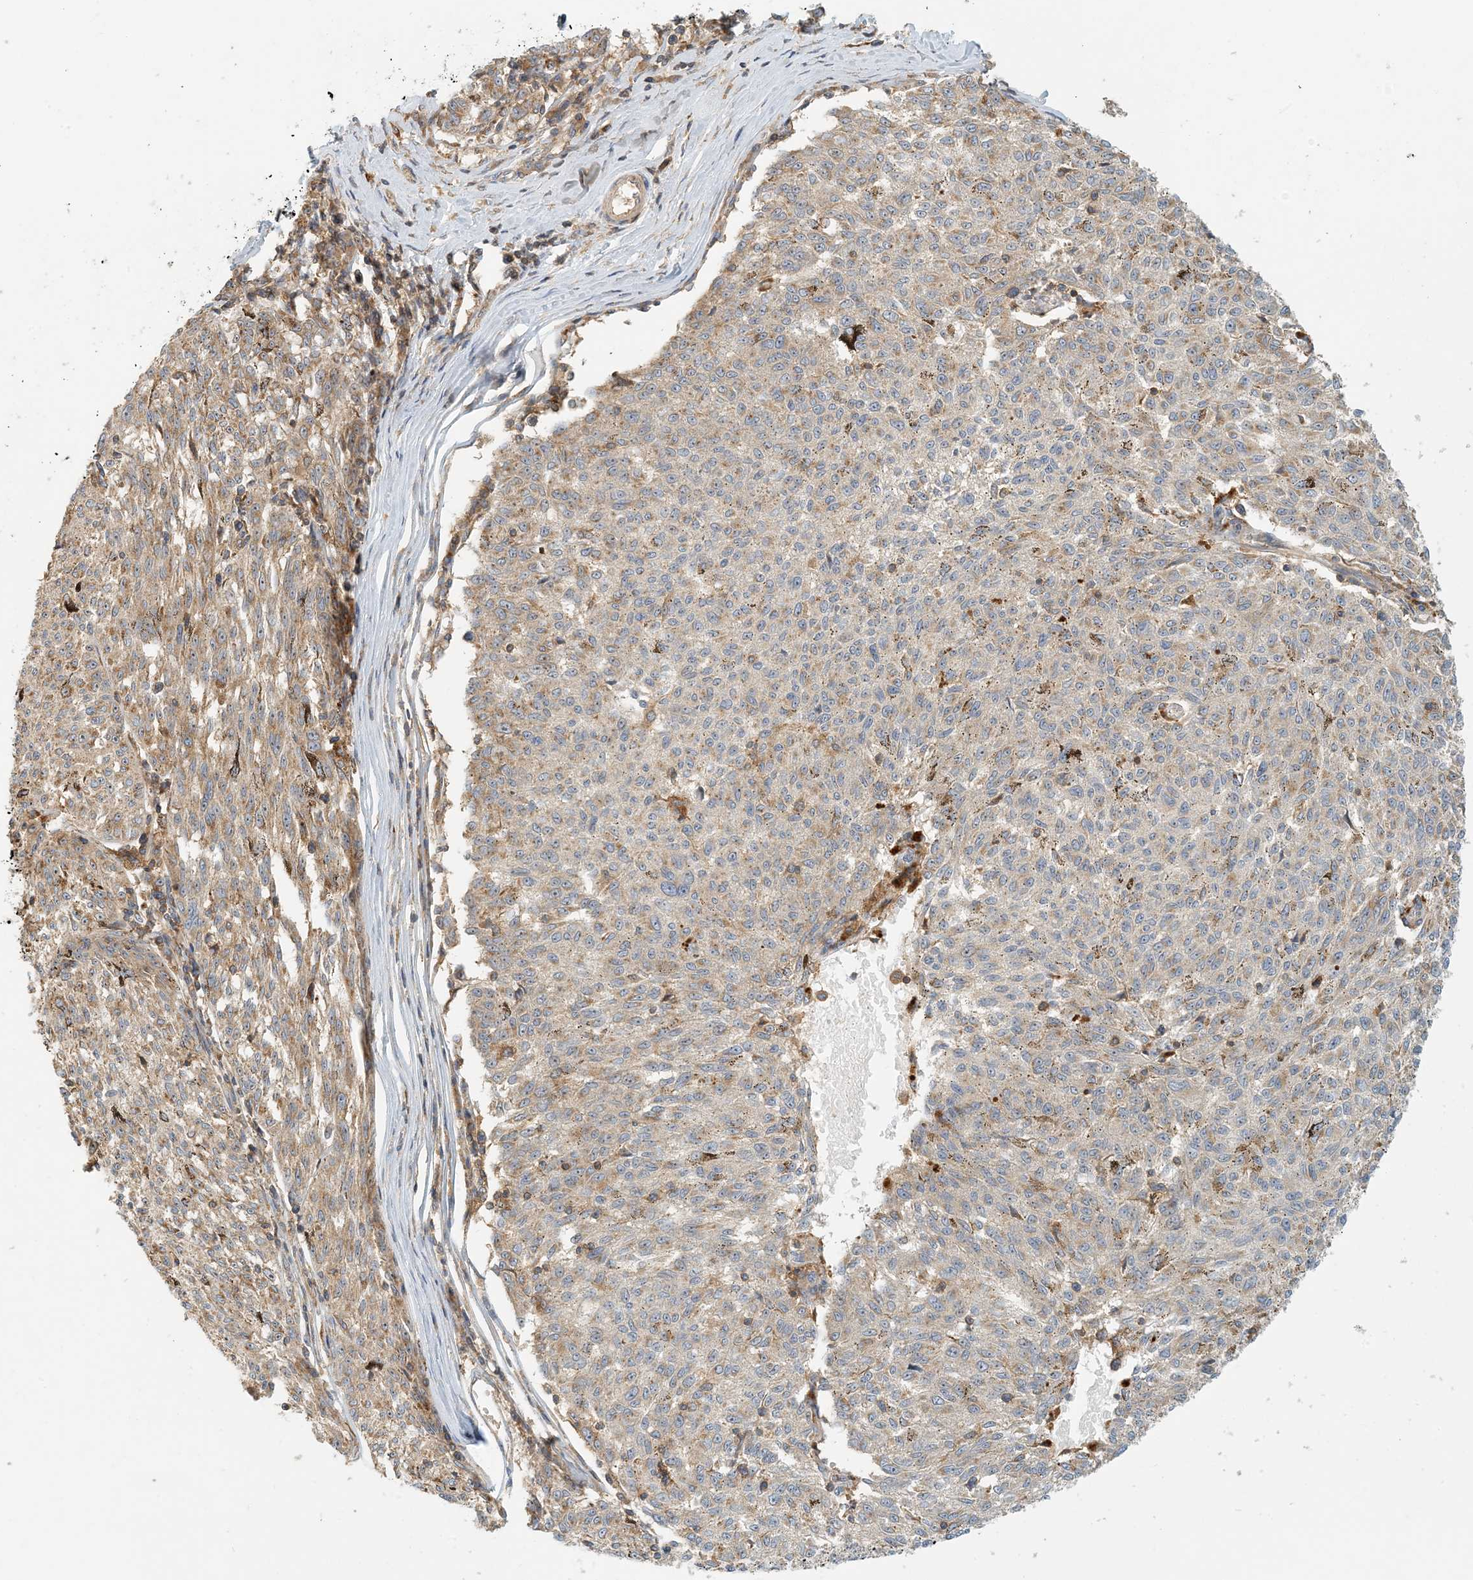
{"staining": {"intensity": "moderate", "quantity": "<25%", "location": "cytoplasmic/membranous"}, "tissue": "melanoma", "cell_type": "Tumor cells", "image_type": "cancer", "snomed": [{"axis": "morphology", "description": "Malignant melanoma, NOS"}, {"axis": "topography", "description": "Skin"}], "caption": "An immunohistochemistry (IHC) histopathology image of tumor tissue is shown. Protein staining in brown highlights moderate cytoplasmic/membranous positivity in malignant melanoma within tumor cells.", "gene": "COLEC11", "patient": {"sex": "female", "age": 72}}